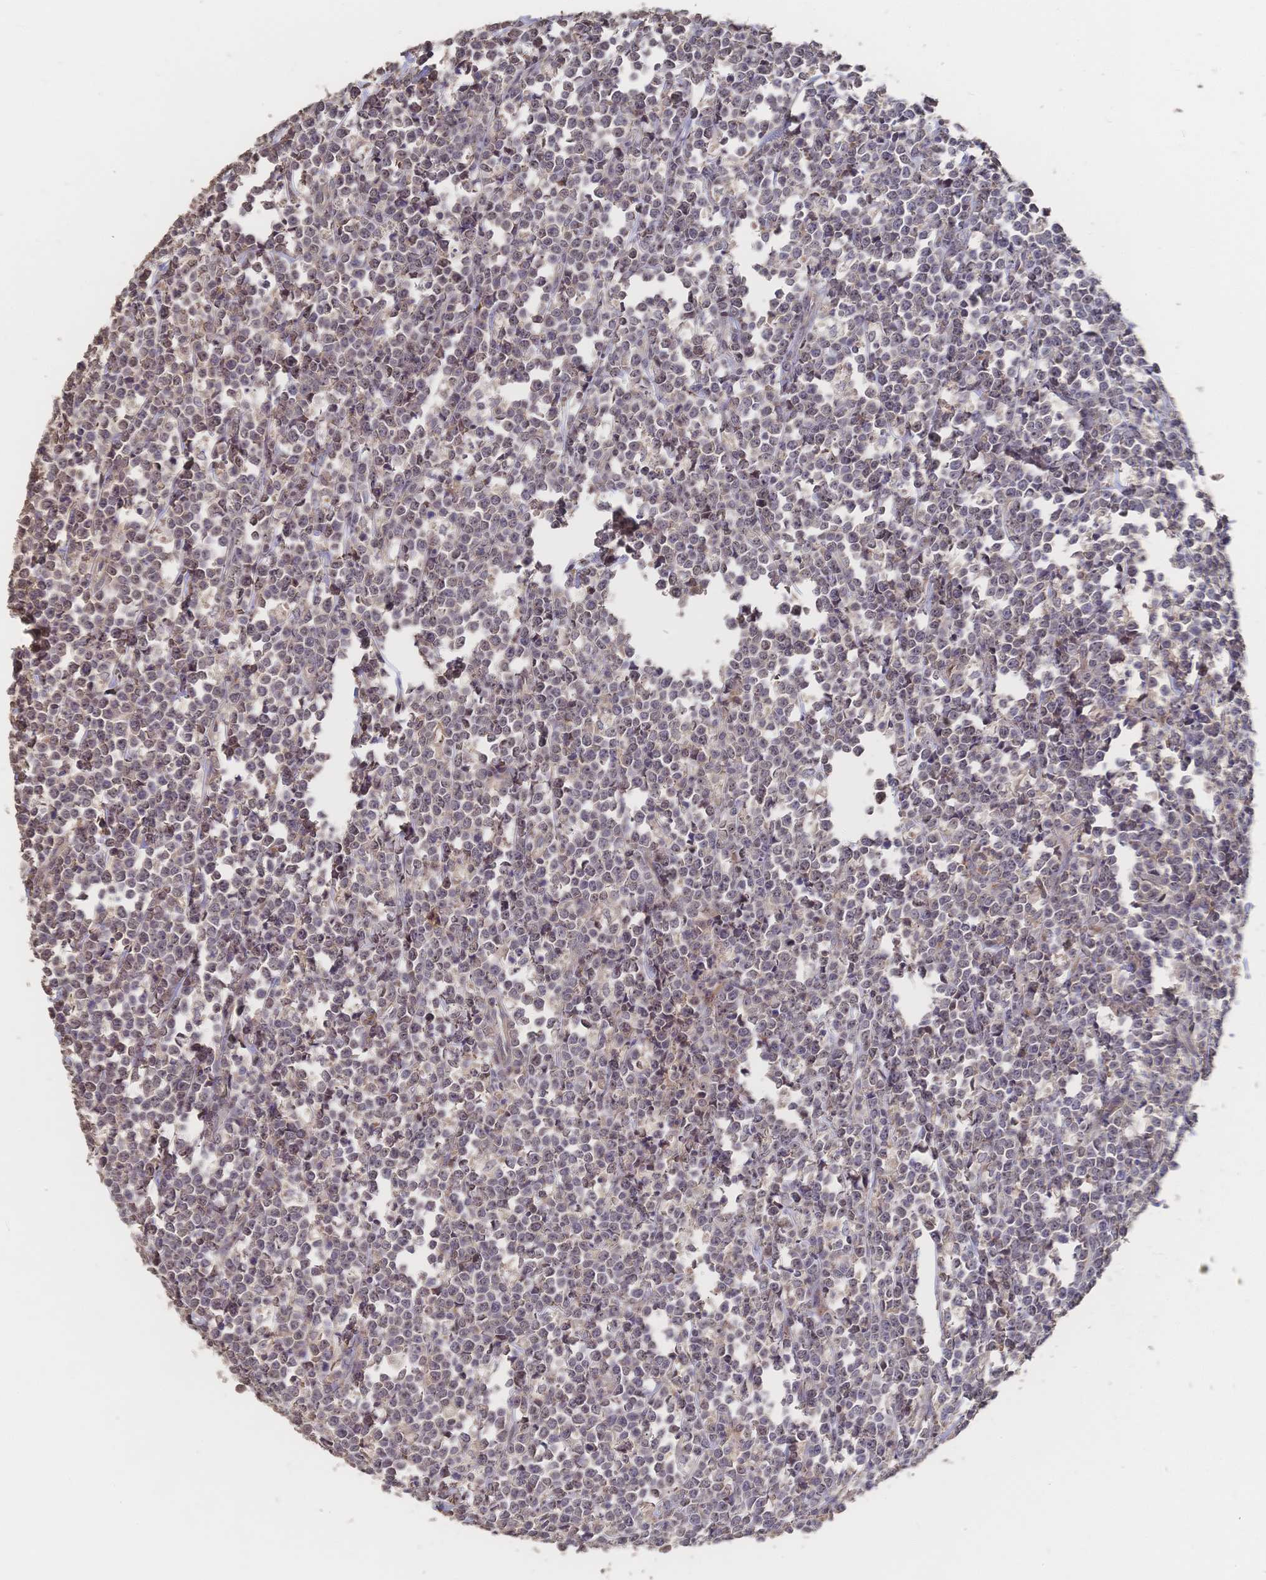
{"staining": {"intensity": "weak", "quantity": "25%-75%", "location": "cytoplasmic/membranous,nuclear"}, "tissue": "lymphoma", "cell_type": "Tumor cells", "image_type": "cancer", "snomed": [{"axis": "morphology", "description": "Malignant lymphoma, non-Hodgkin's type, High grade"}, {"axis": "topography", "description": "Small intestine"}], "caption": "Tumor cells show low levels of weak cytoplasmic/membranous and nuclear positivity in about 25%-75% of cells in human malignant lymphoma, non-Hodgkin's type (high-grade).", "gene": "DNAJA4", "patient": {"sex": "female", "age": 56}}